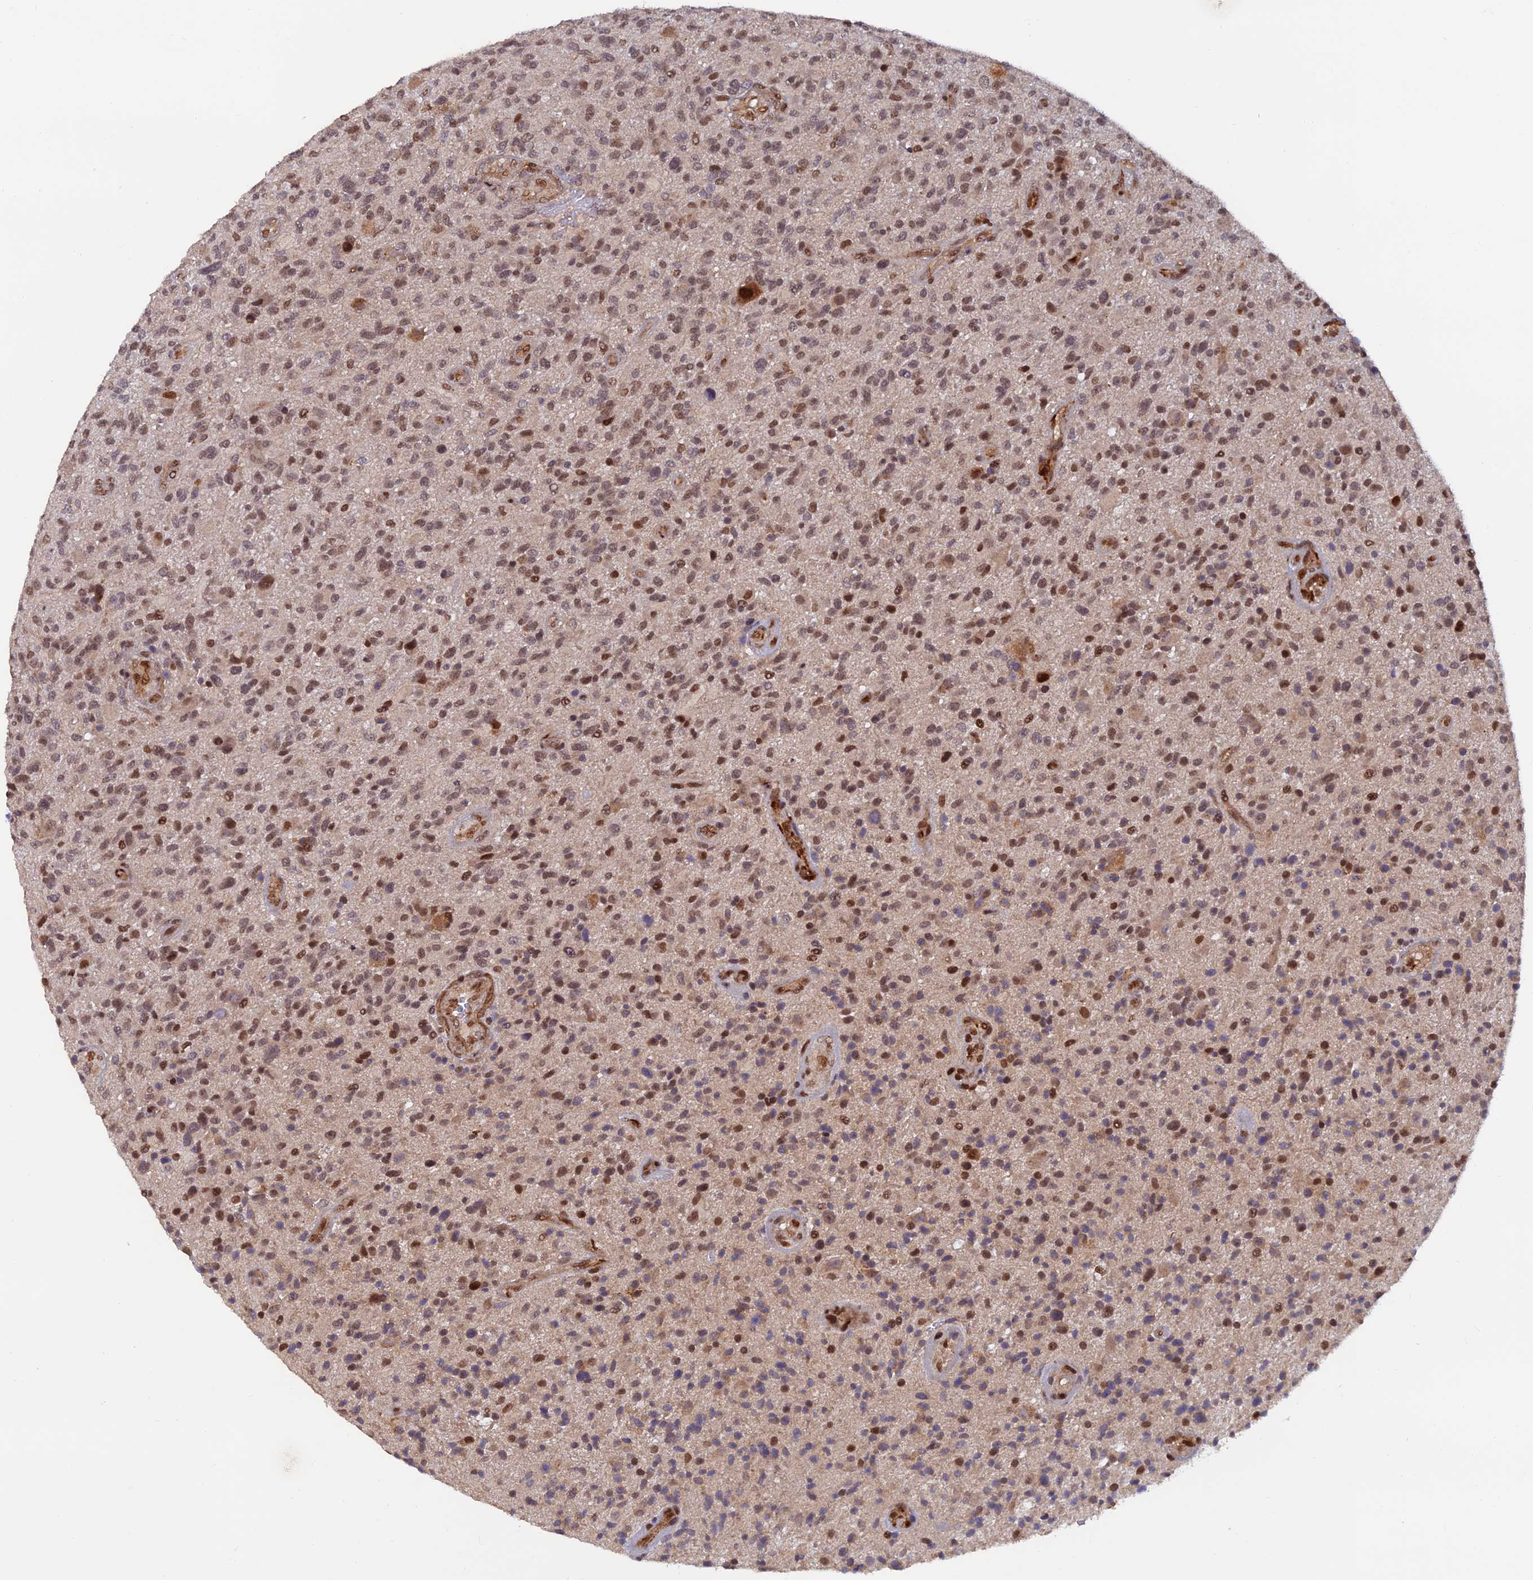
{"staining": {"intensity": "weak", "quantity": "25%-75%", "location": "nuclear"}, "tissue": "glioma", "cell_type": "Tumor cells", "image_type": "cancer", "snomed": [{"axis": "morphology", "description": "Glioma, malignant, High grade"}, {"axis": "topography", "description": "Brain"}], "caption": "Malignant high-grade glioma stained for a protein shows weak nuclear positivity in tumor cells. (brown staining indicates protein expression, while blue staining denotes nuclei).", "gene": "ZNF565", "patient": {"sex": "male", "age": 47}}